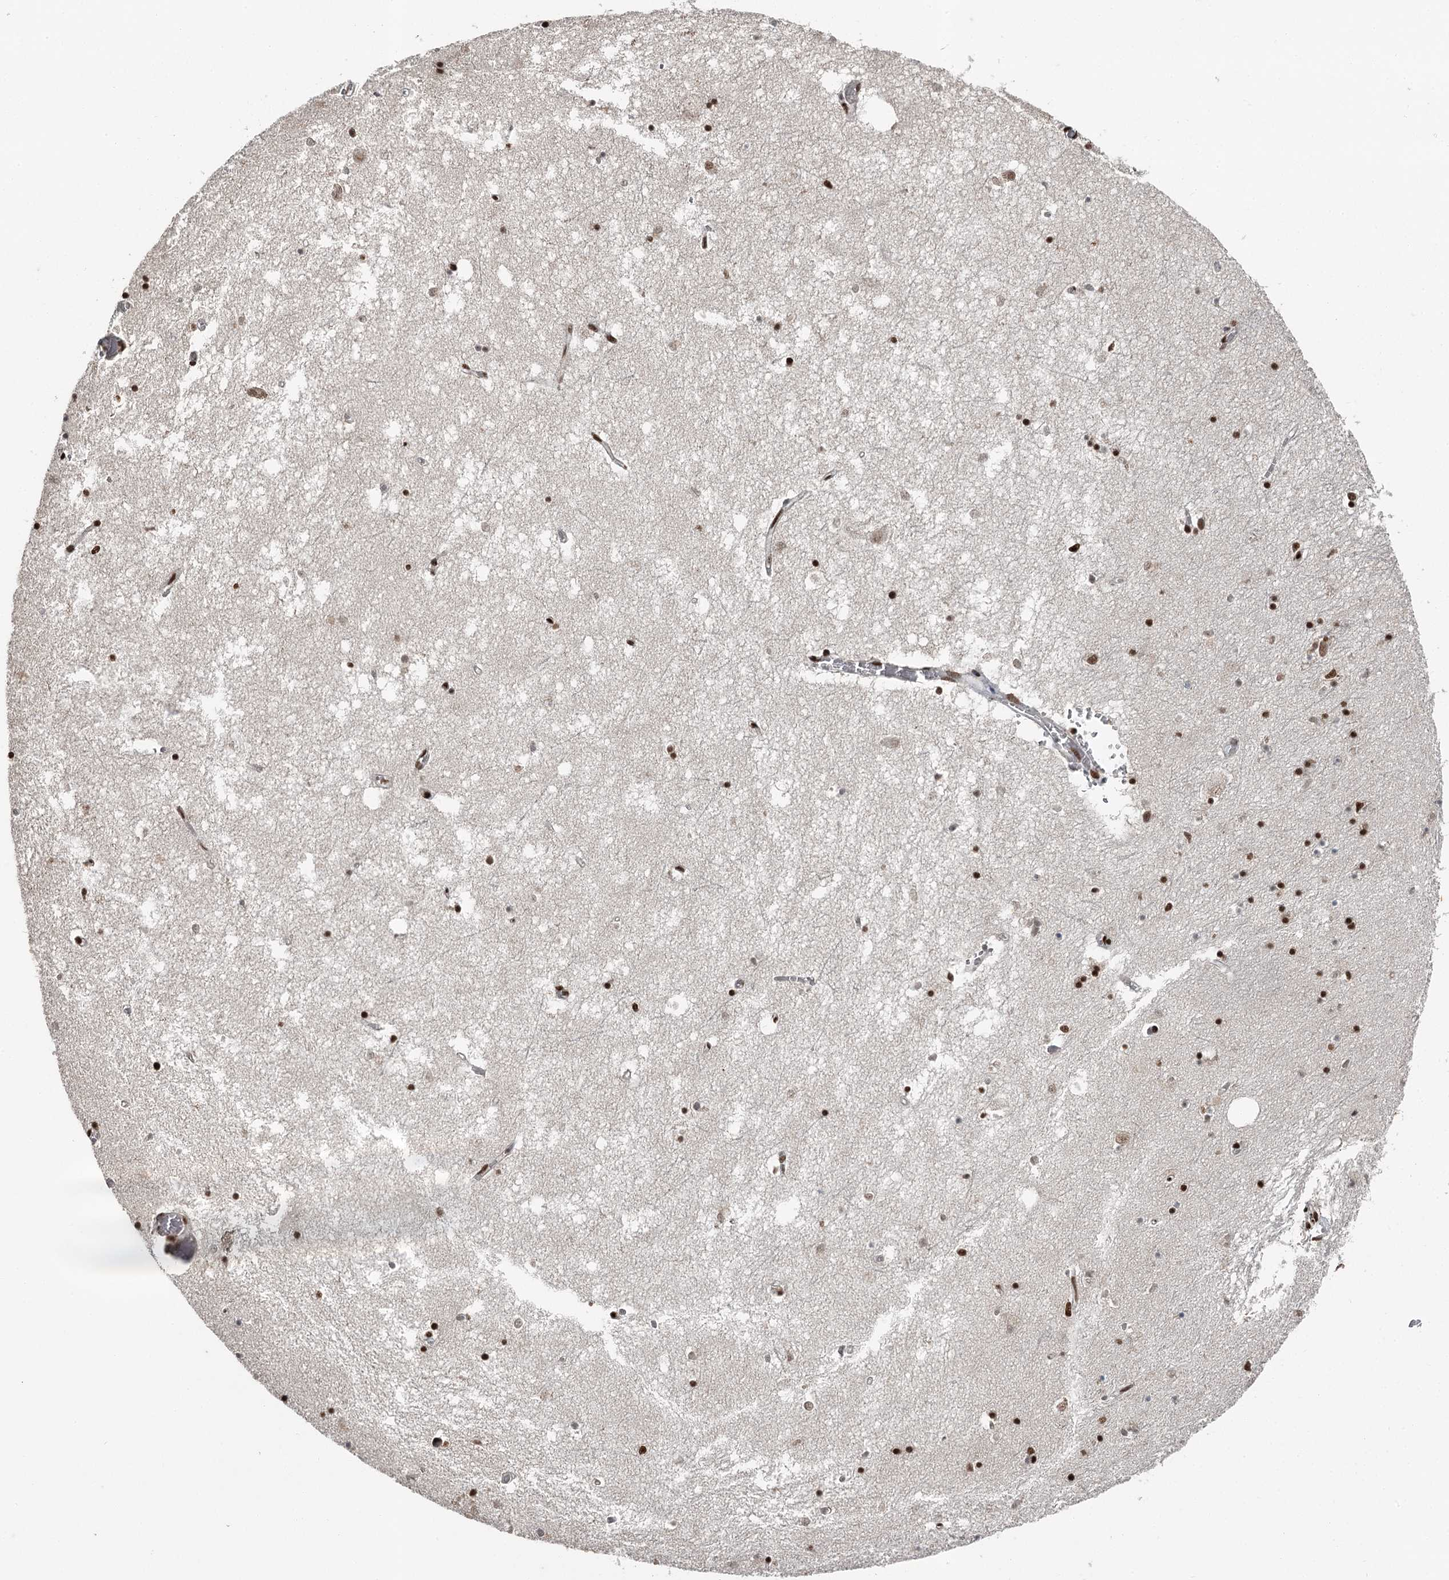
{"staining": {"intensity": "strong", "quantity": "25%-75%", "location": "nuclear"}, "tissue": "hippocampus", "cell_type": "Glial cells", "image_type": "normal", "snomed": [{"axis": "morphology", "description": "Normal tissue, NOS"}, {"axis": "topography", "description": "Hippocampus"}], "caption": "Protein staining reveals strong nuclear expression in approximately 25%-75% of glial cells in unremarkable hippocampus.", "gene": "RBBP7", "patient": {"sex": "male", "age": 70}}